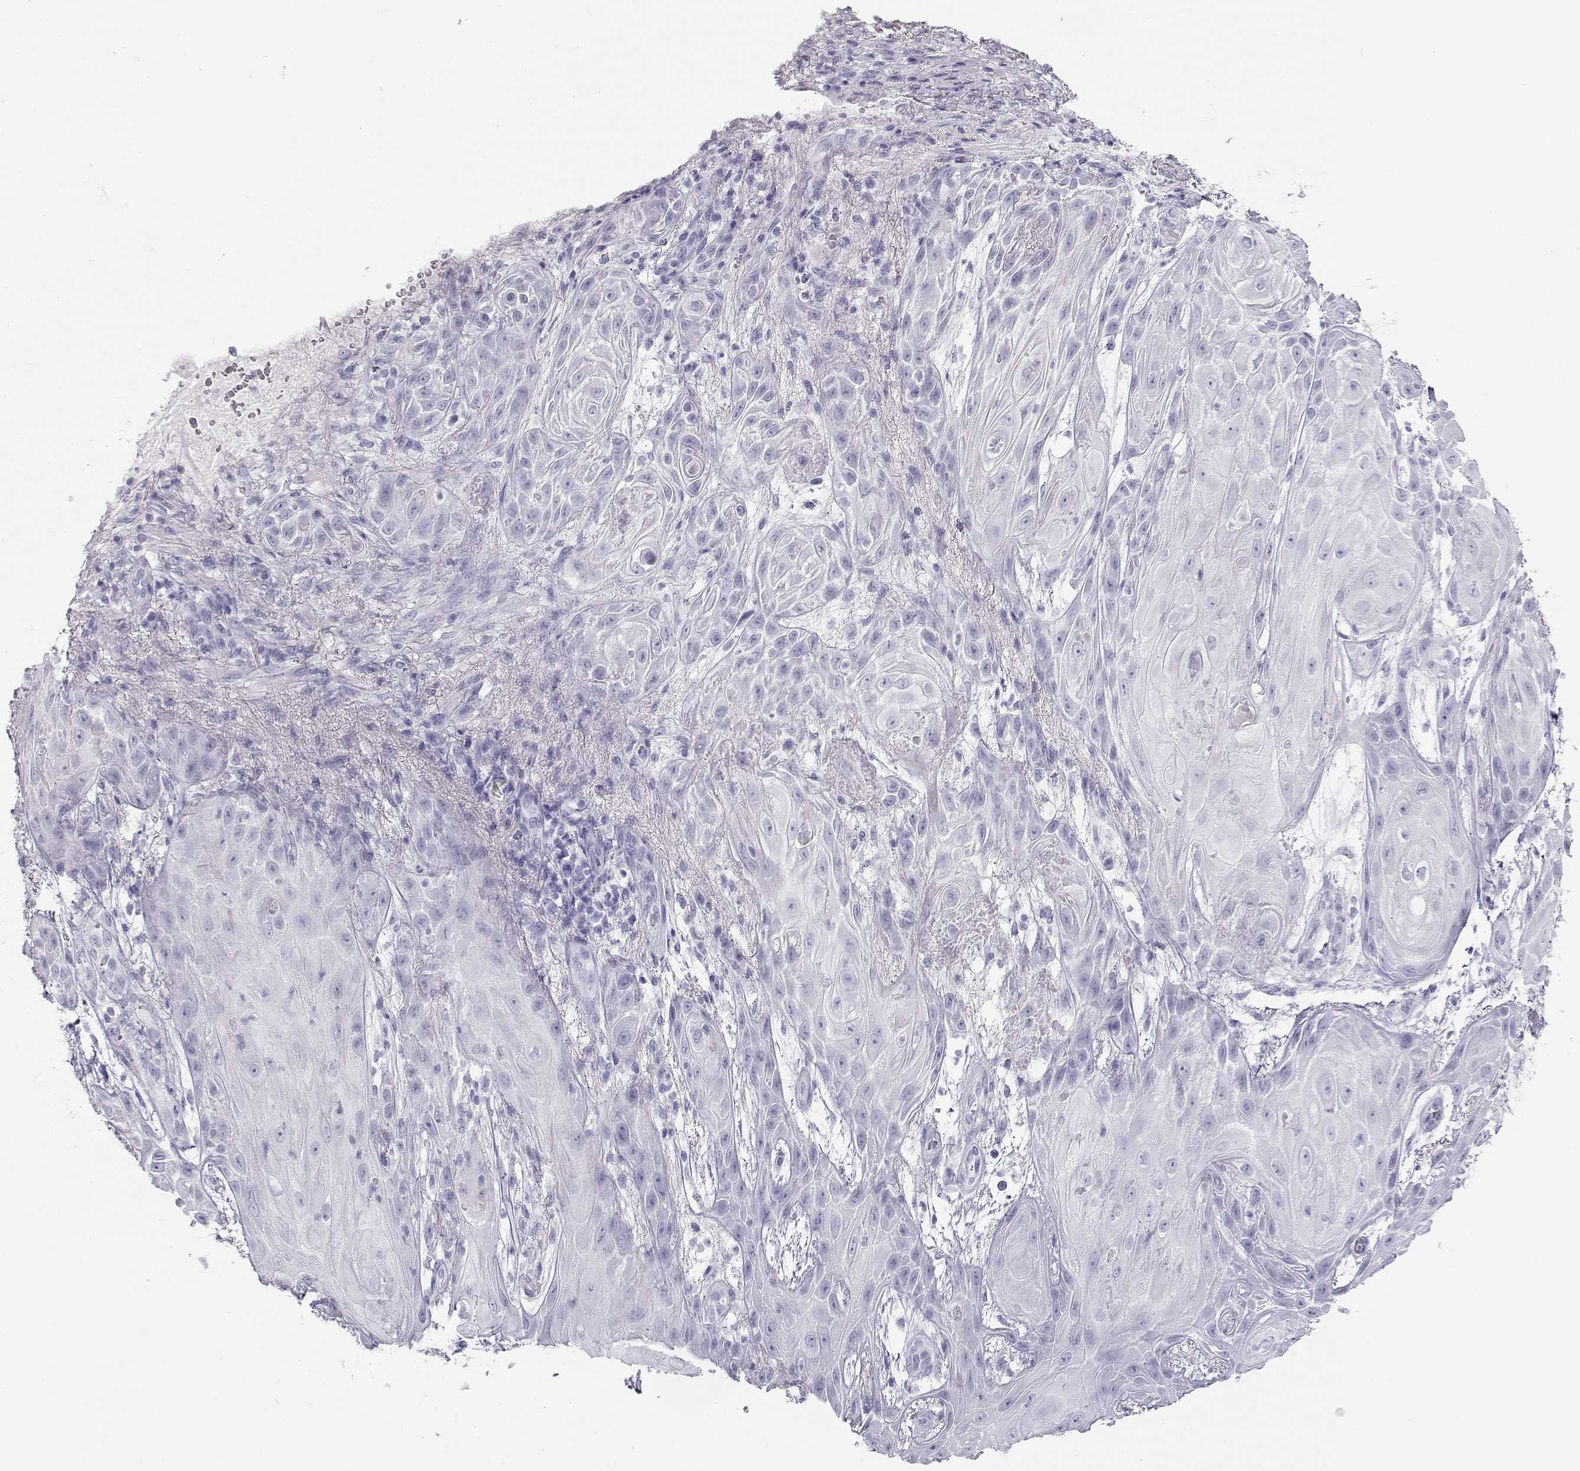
{"staining": {"intensity": "negative", "quantity": "none", "location": "none"}, "tissue": "skin cancer", "cell_type": "Tumor cells", "image_type": "cancer", "snomed": [{"axis": "morphology", "description": "Squamous cell carcinoma, NOS"}, {"axis": "topography", "description": "Skin"}], "caption": "Skin cancer (squamous cell carcinoma) stained for a protein using IHC reveals no staining tumor cells.", "gene": "TKTL1", "patient": {"sex": "male", "age": 62}}